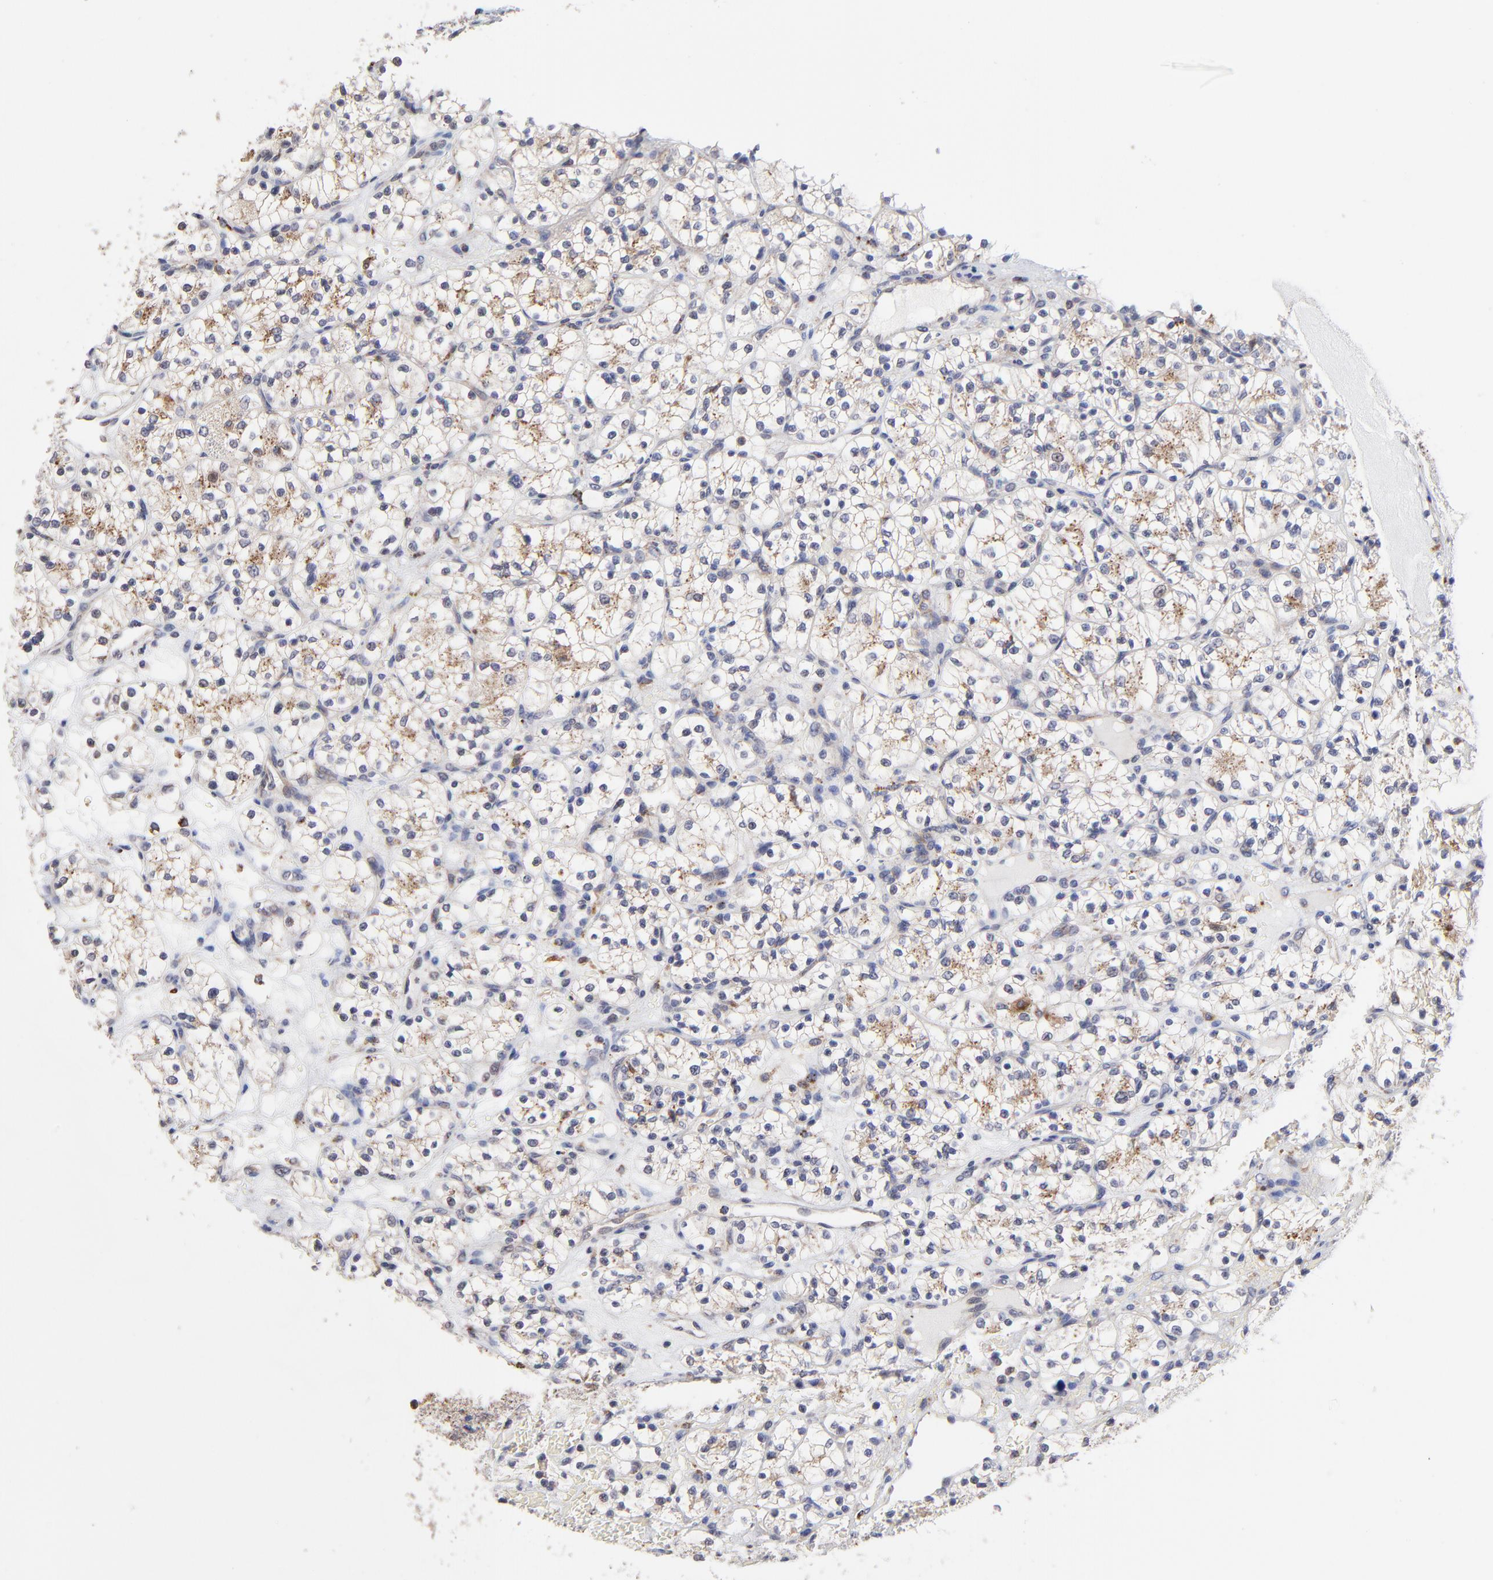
{"staining": {"intensity": "weak", "quantity": "<25%", "location": "cytoplasmic/membranous"}, "tissue": "renal cancer", "cell_type": "Tumor cells", "image_type": "cancer", "snomed": [{"axis": "morphology", "description": "Adenocarcinoma, NOS"}, {"axis": "topography", "description": "Kidney"}], "caption": "Immunohistochemistry histopathology image of renal adenocarcinoma stained for a protein (brown), which demonstrates no expression in tumor cells.", "gene": "PDE4B", "patient": {"sex": "female", "age": 60}}